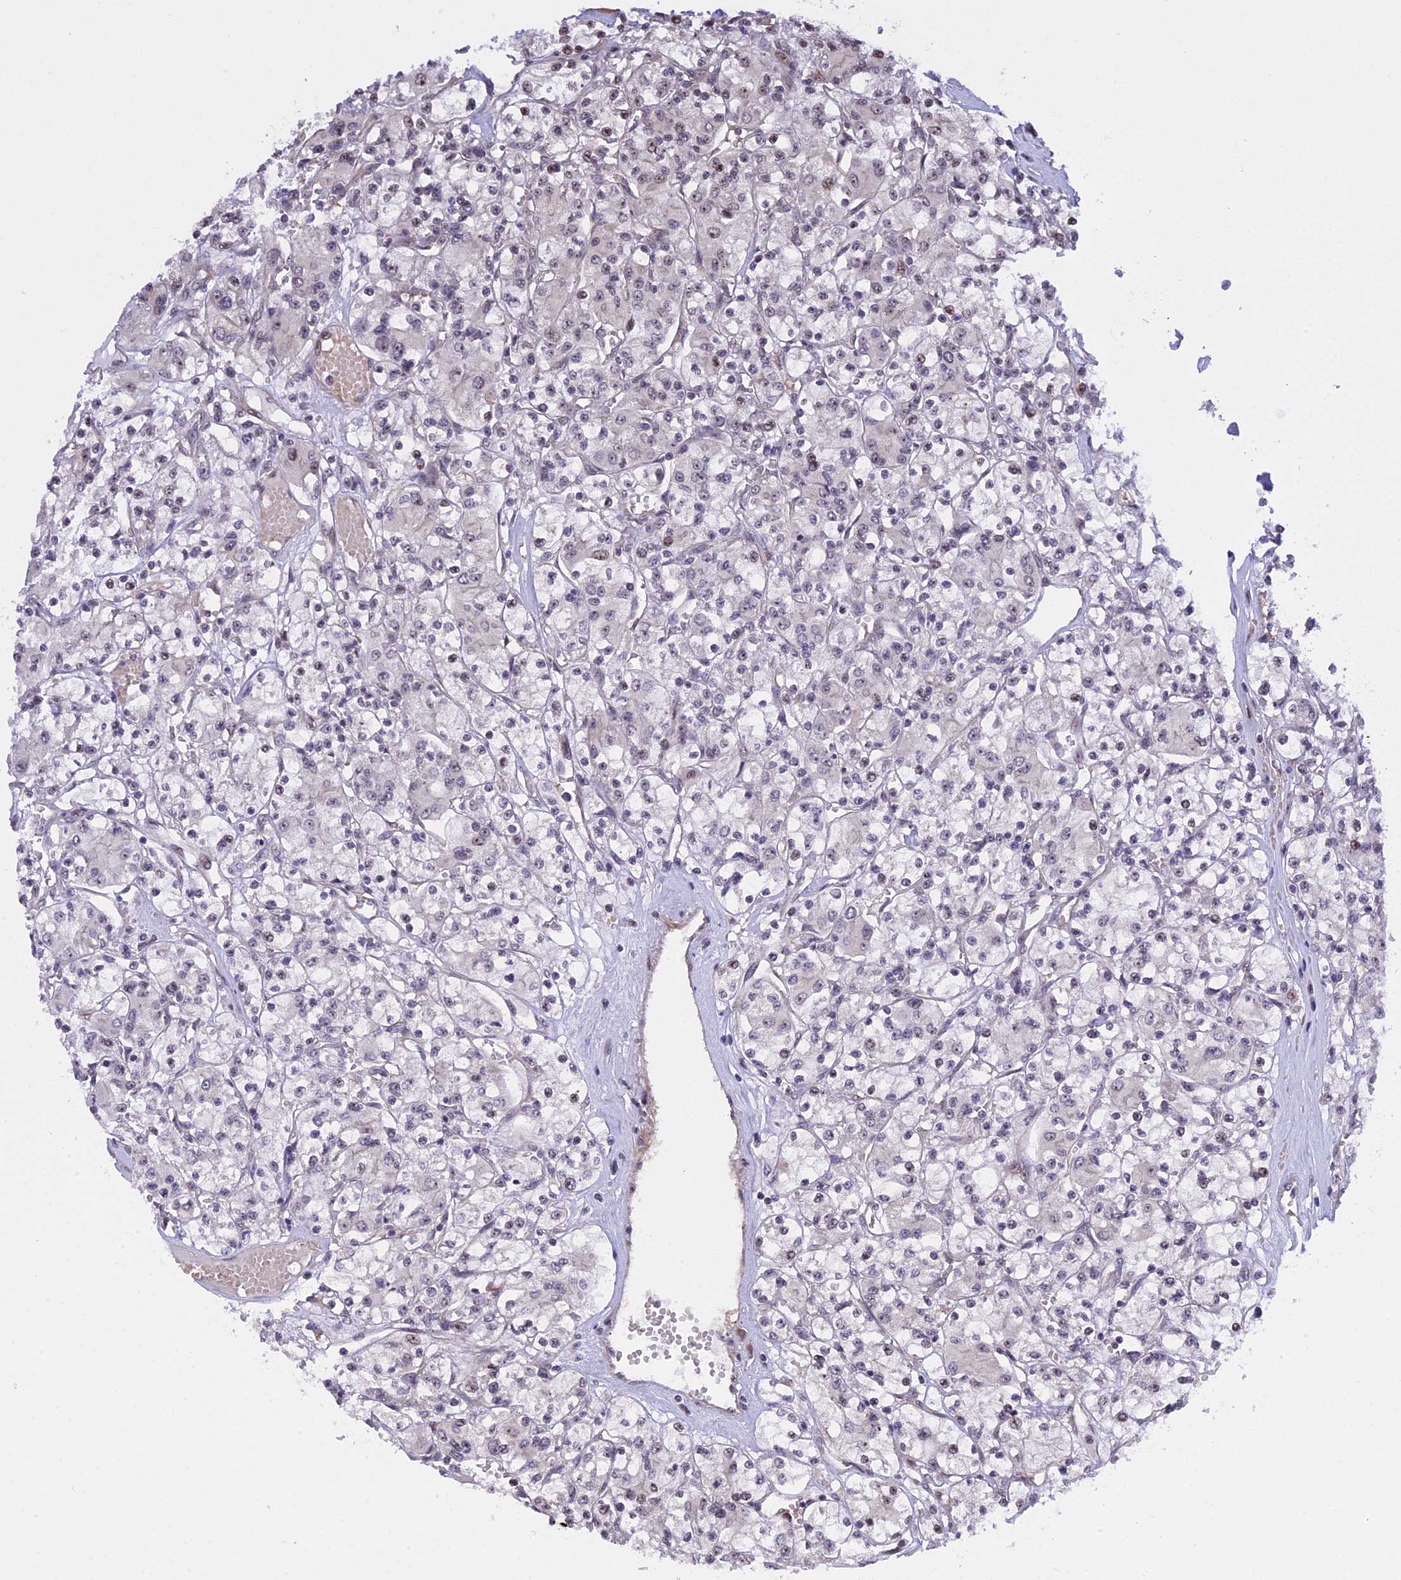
{"staining": {"intensity": "negative", "quantity": "none", "location": "none"}, "tissue": "renal cancer", "cell_type": "Tumor cells", "image_type": "cancer", "snomed": [{"axis": "morphology", "description": "Adenocarcinoma, NOS"}, {"axis": "topography", "description": "Kidney"}], "caption": "DAB (3,3'-diaminobenzidine) immunohistochemical staining of adenocarcinoma (renal) displays no significant expression in tumor cells. (DAB IHC visualized using brightfield microscopy, high magnification).", "gene": "MGA", "patient": {"sex": "female", "age": 59}}